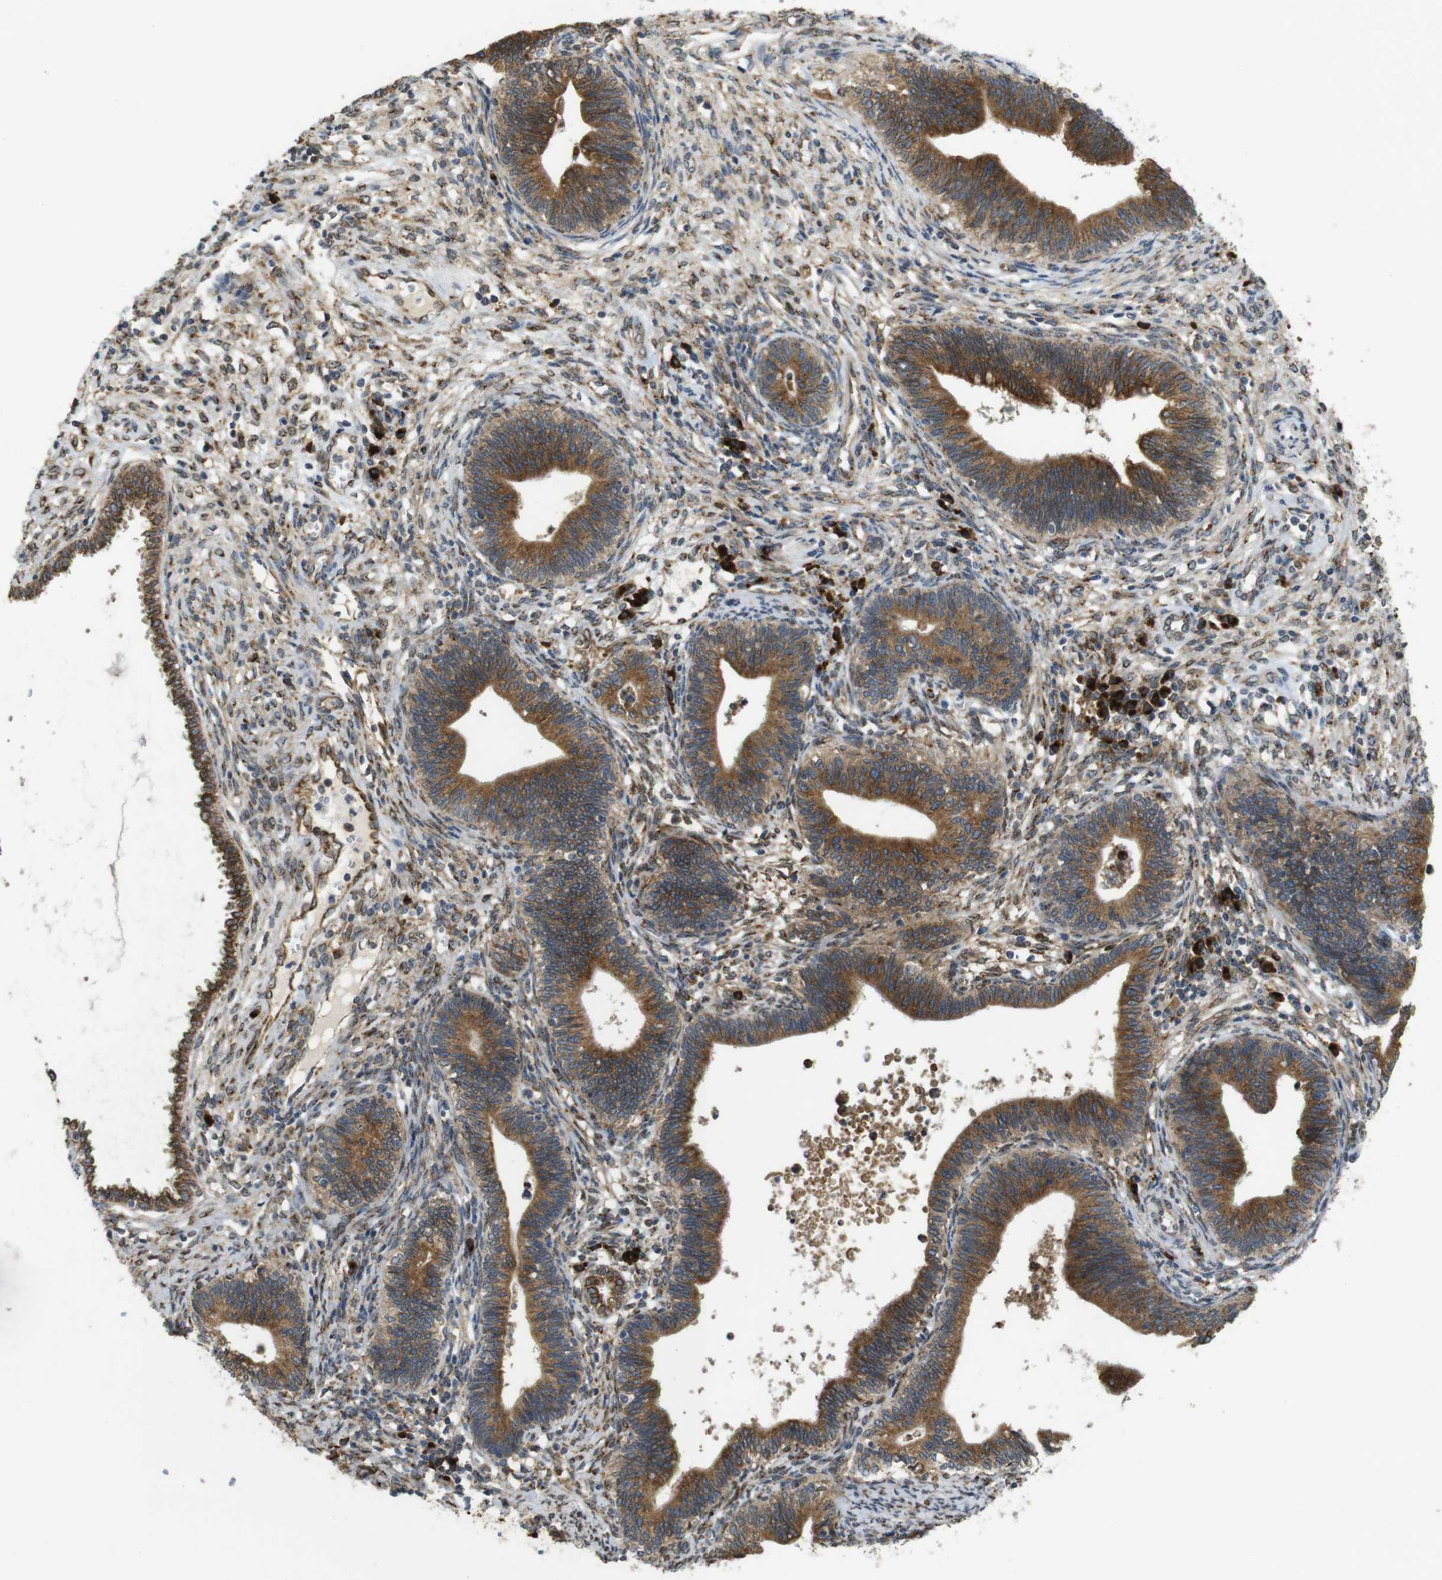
{"staining": {"intensity": "strong", "quantity": ">75%", "location": "cytoplasmic/membranous"}, "tissue": "cervical cancer", "cell_type": "Tumor cells", "image_type": "cancer", "snomed": [{"axis": "morphology", "description": "Adenocarcinoma, NOS"}, {"axis": "topography", "description": "Cervix"}], "caption": "This micrograph displays cervical cancer (adenocarcinoma) stained with IHC to label a protein in brown. The cytoplasmic/membranous of tumor cells show strong positivity for the protein. Nuclei are counter-stained blue.", "gene": "TMEM143", "patient": {"sex": "female", "age": 44}}